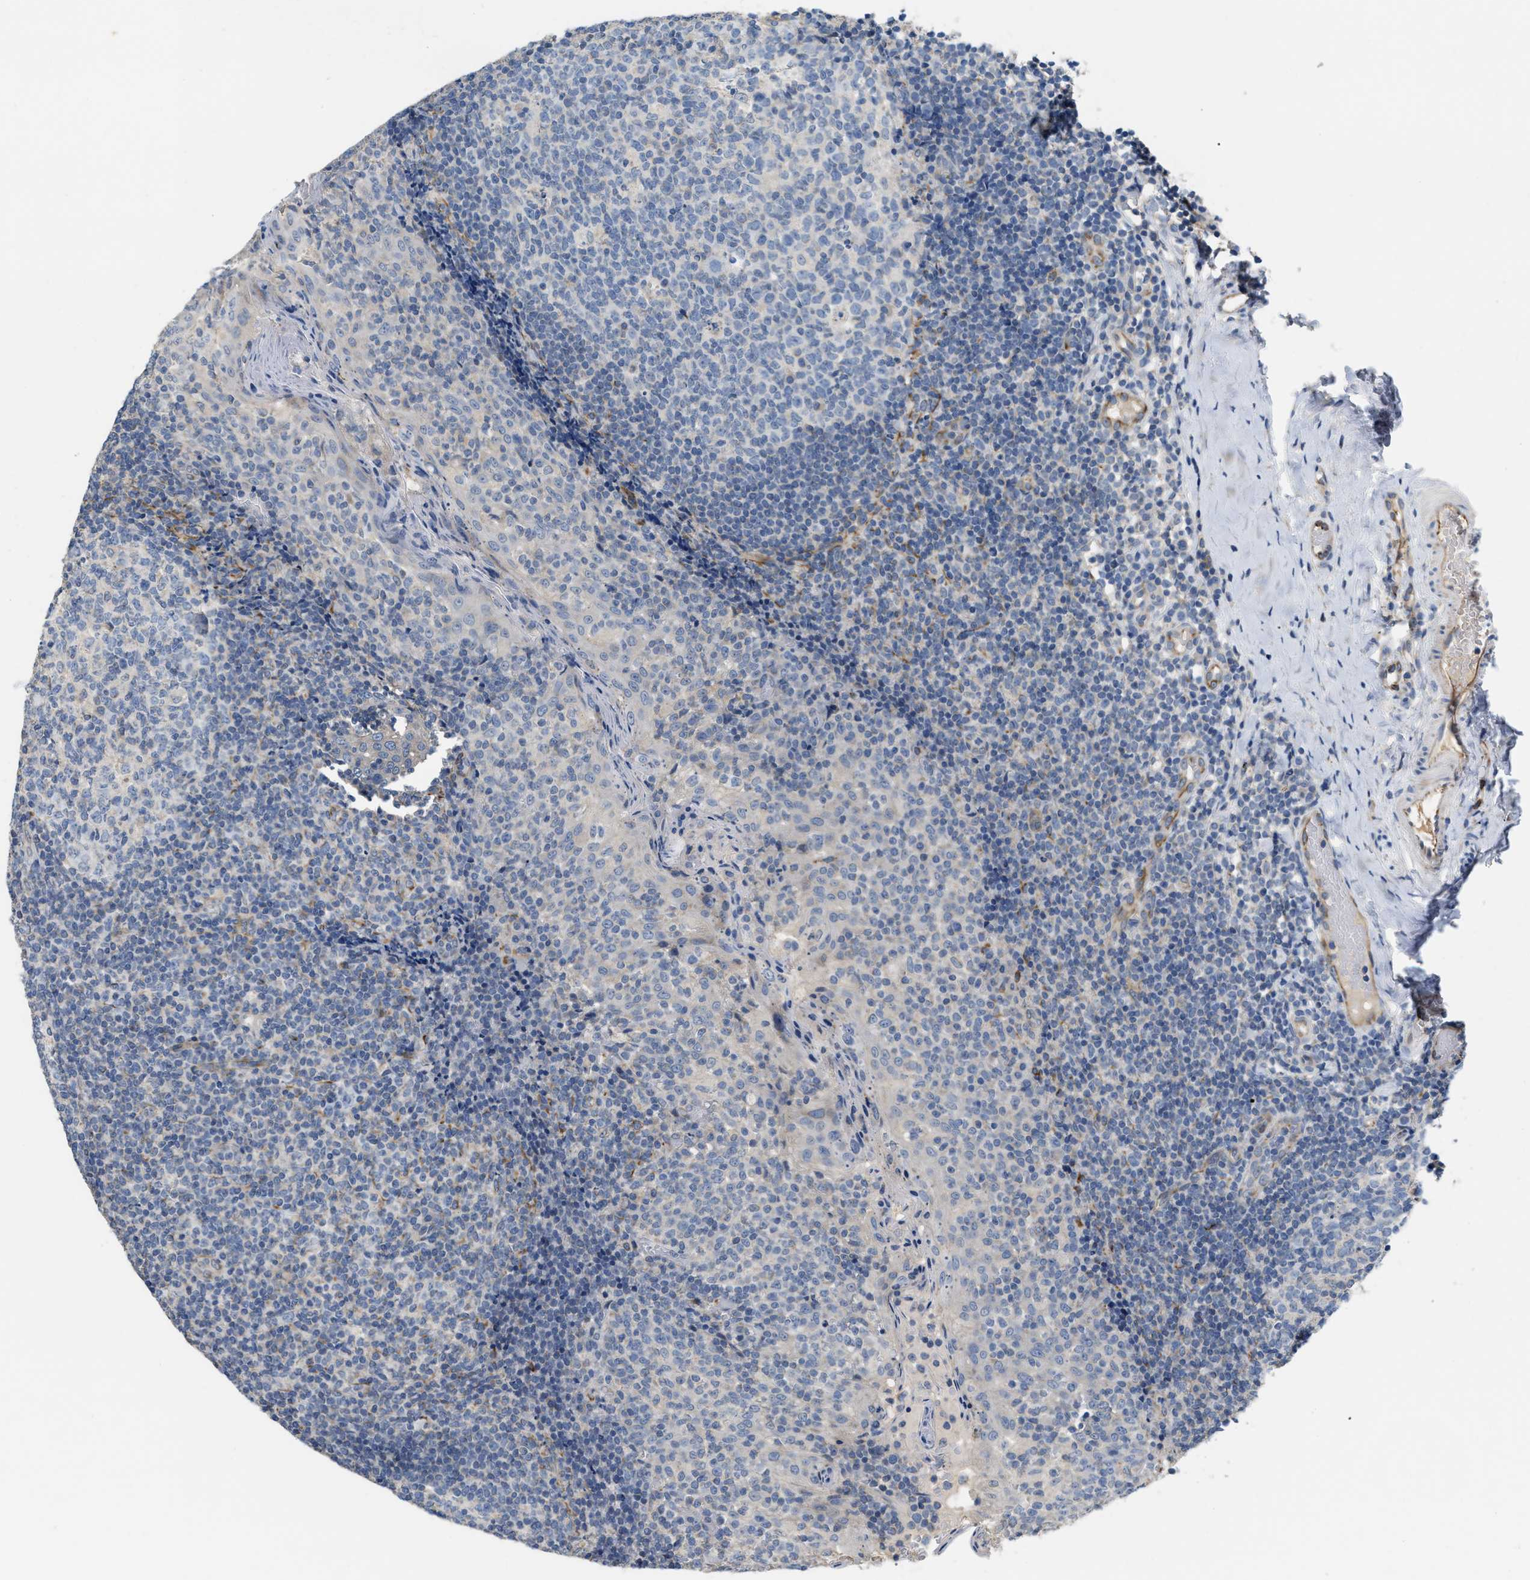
{"staining": {"intensity": "negative", "quantity": "none", "location": "none"}, "tissue": "tonsil", "cell_type": "Germinal center cells", "image_type": "normal", "snomed": [{"axis": "morphology", "description": "Normal tissue, NOS"}, {"axis": "topography", "description": "Tonsil"}], "caption": "Immunohistochemistry photomicrograph of unremarkable tonsil stained for a protein (brown), which reveals no positivity in germinal center cells. (Brightfield microscopy of DAB immunohistochemistry (IHC) at high magnification).", "gene": "DHX58", "patient": {"sex": "female", "age": 19}}